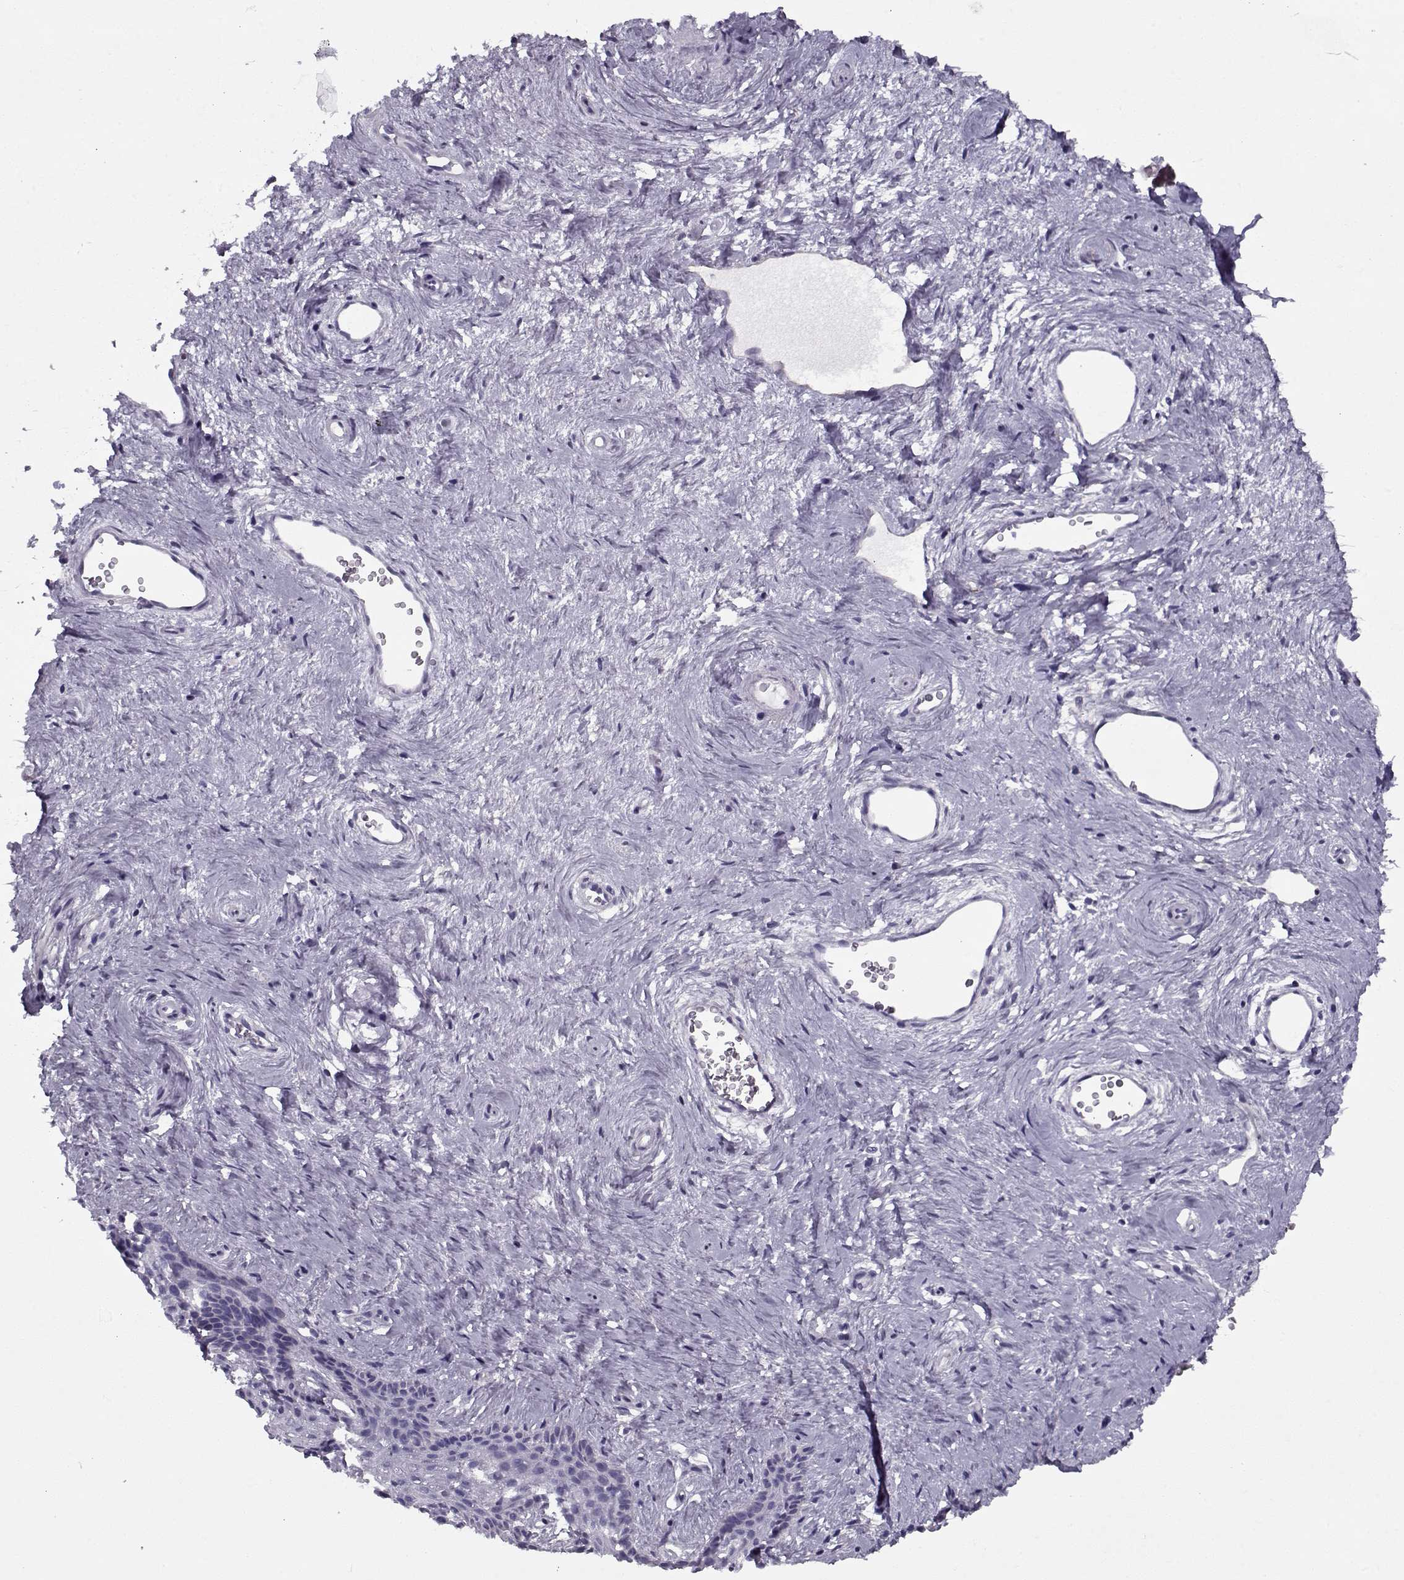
{"staining": {"intensity": "negative", "quantity": "none", "location": "none"}, "tissue": "vagina", "cell_type": "Squamous epithelial cells", "image_type": "normal", "snomed": [{"axis": "morphology", "description": "Normal tissue, NOS"}, {"axis": "topography", "description": "Vagina"}], "caption": "The IHC photomicrograph has no significant positivity in squamous epithelial cells of vagina. (DAB IHC with hematoxylin counter stain).", "gene": "PP2D1", "patient": {"sex": "female", "age": 45}}